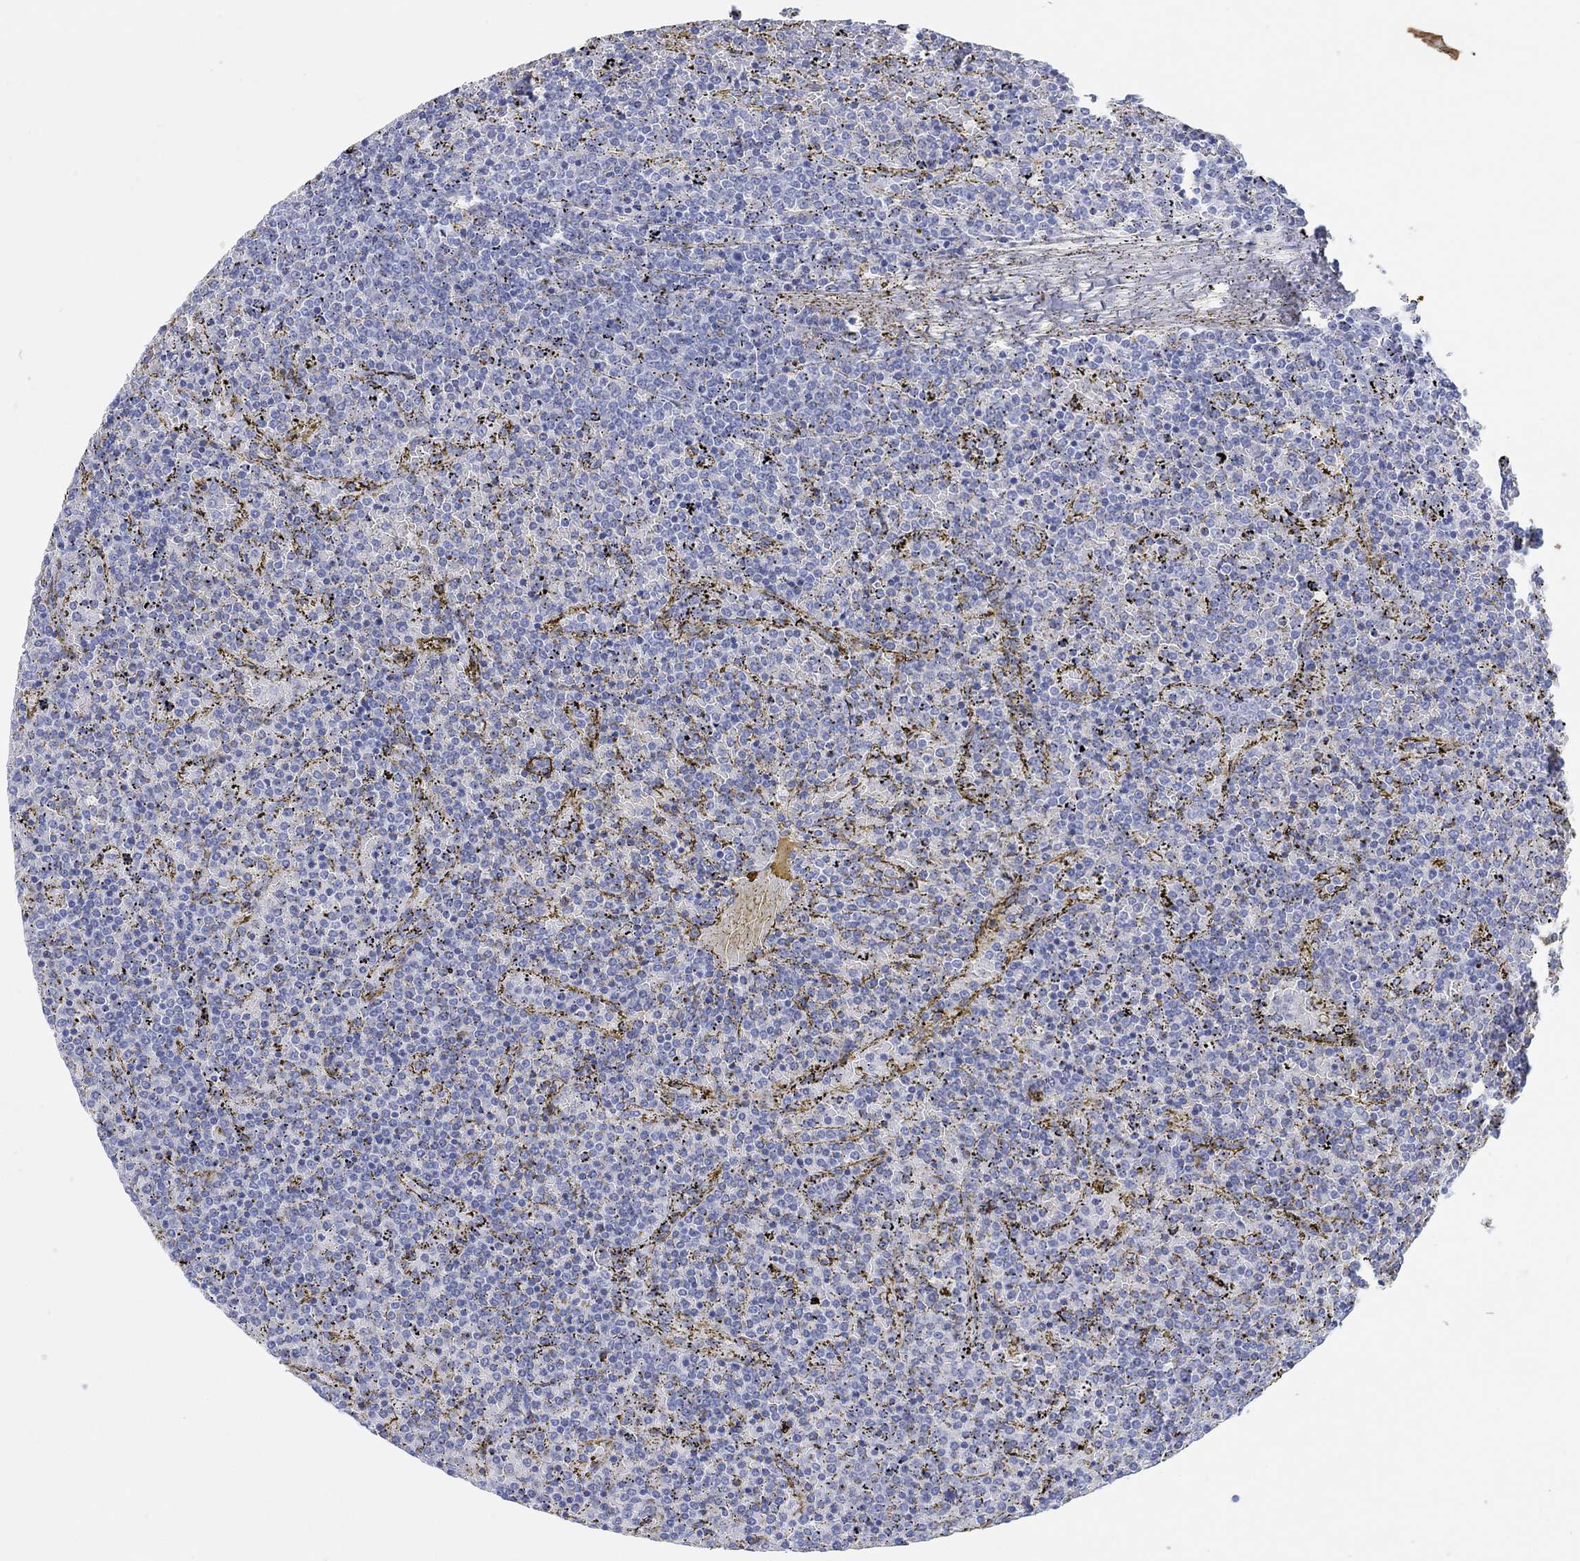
{"staining": {"intensity": "negative", "quantity": "none", "location": "none"}, "tissue": "lymphoma", "cell_type": "Tumor cells", "image_type": "cancer", "snomed": [{"axis": "morphology", "description": "Malignant lymphoma, non-Hodgkin's type, Low grade"}, {"axis": "topography", "description": "Spleen"}], "caption": "Immunohistochemistry histopathology image of neoplastic tissue: human lymphoma stained with DAB (3,3'-diaminobenzidine) displays no significant protein positivity in tumor cells.", "gene": "AK8", "patient": {"sex": "female", "age": 77}}